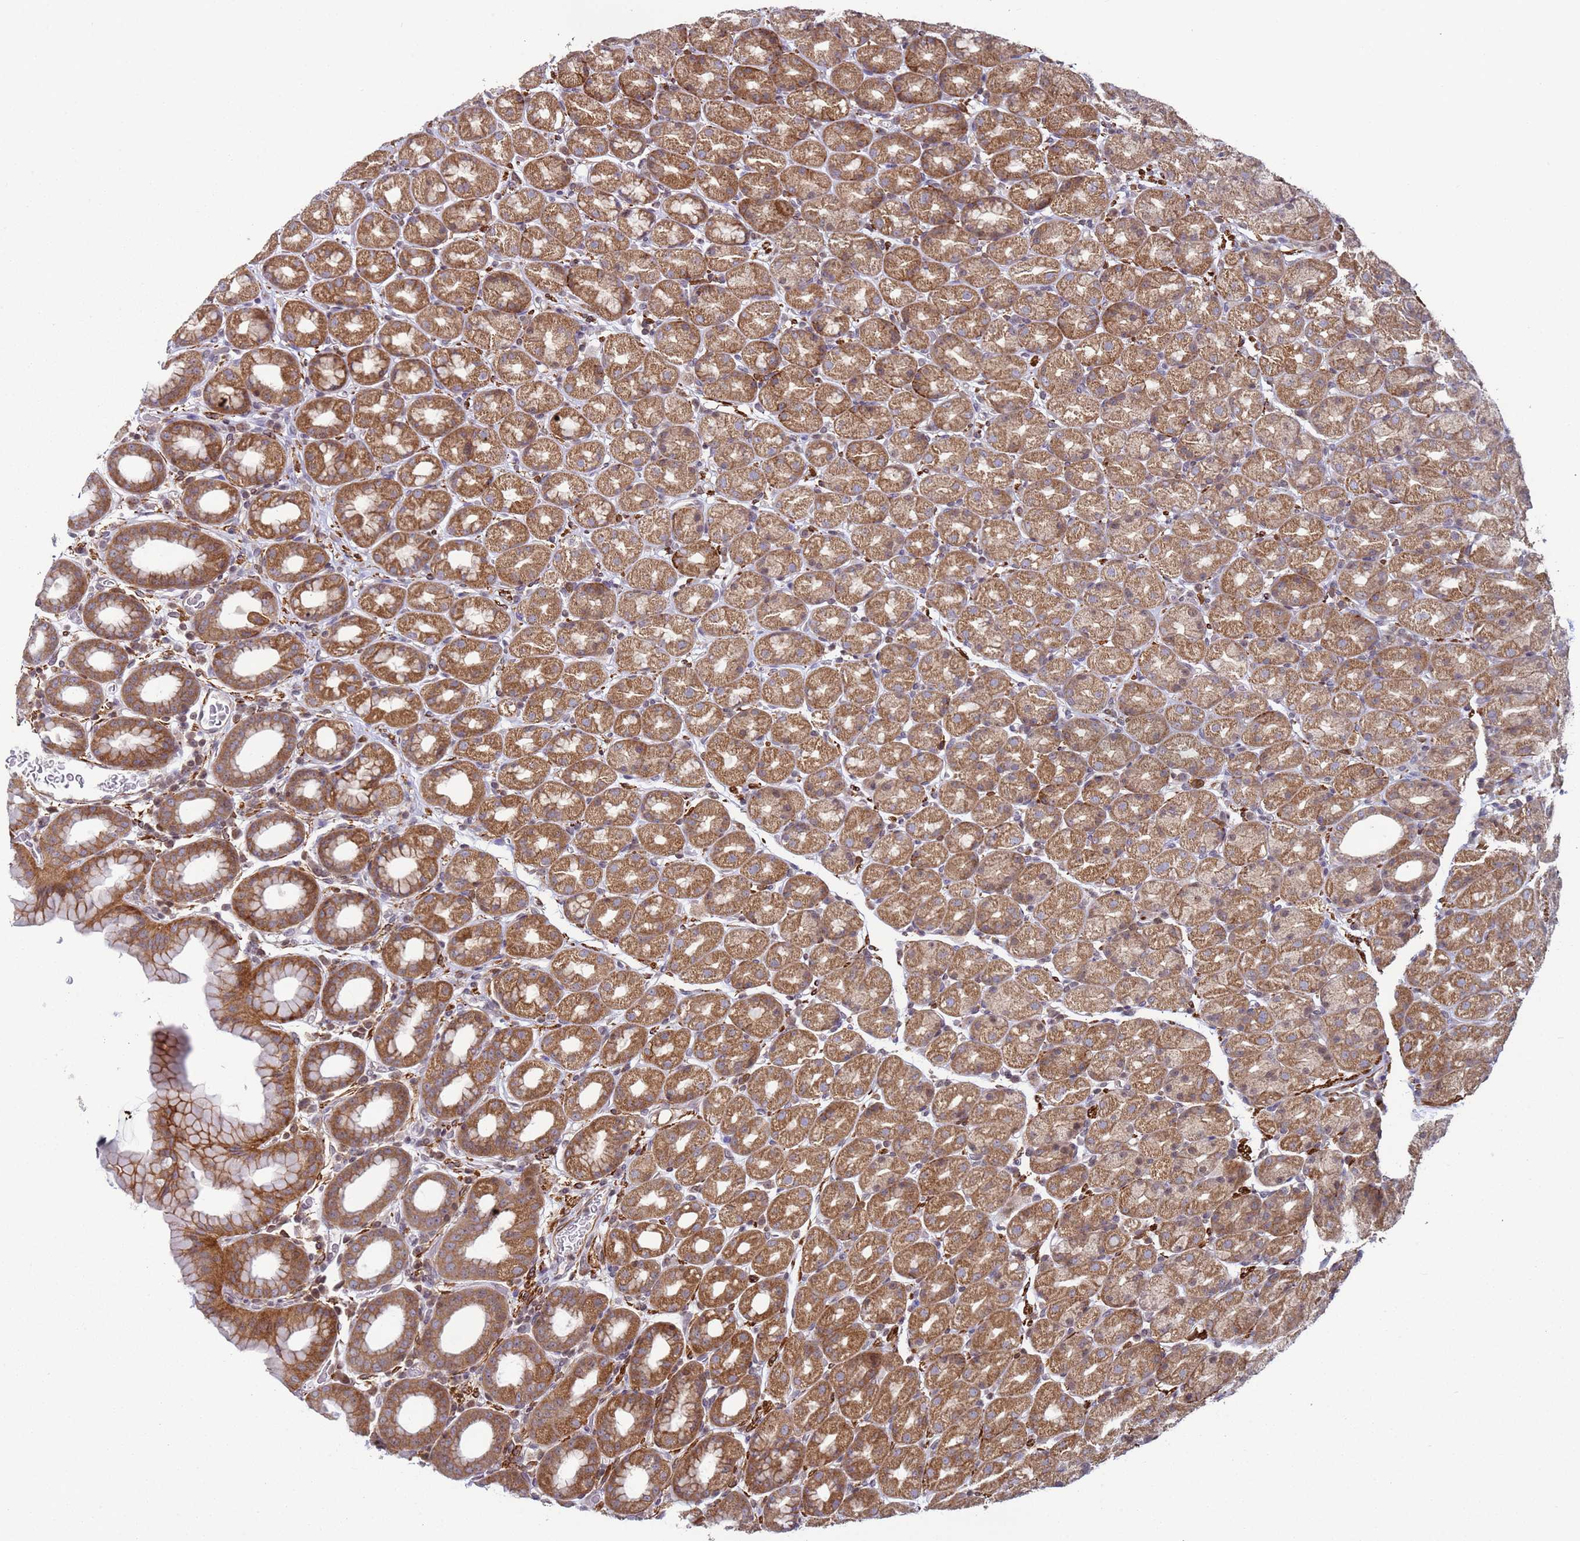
{"staining": {"intensity": "moderate", "quantity": ">75%", "location": "cytoplasmic/membranous"}, "tissue": "stomach", "cell_type": "Glandular cells", "image_type": "normal", "snomed": [{"axis": "morphology", "description": "Normal tissue, NOS"}, {"axis": "topography", "description": "Stomach, upper"}], "caption": "An image of human stomach stained for a protein reveals moderate cytoplasmic/membranous brown staining in glandular cells.", "gene": "SNAPC4", "patient": {"sex": "male", "age": 68}}